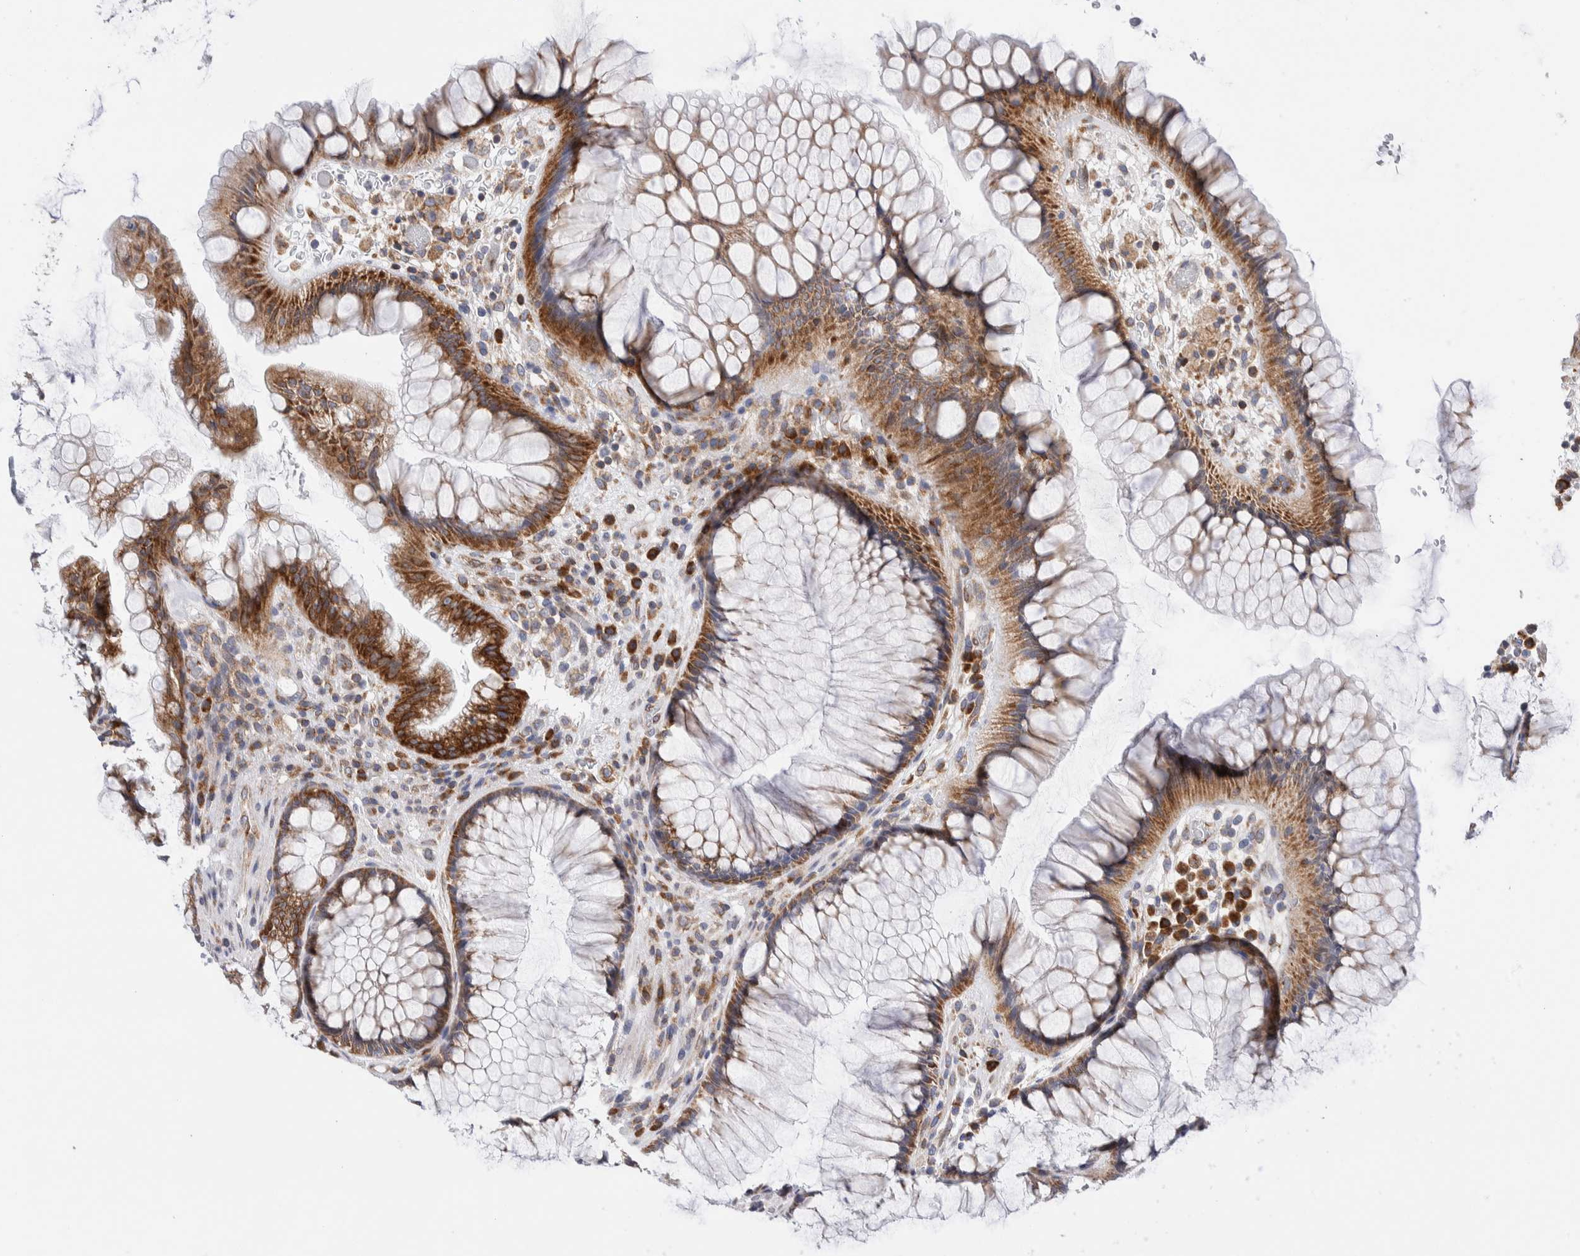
{"staining": {"intensity": "strong", "quantity": ">75%", "location": "cytoplasmic/membranous"}, "tissue": "rectum", "cell_type": "Glandular cells", "image_type": "normal", "snomed": [{"axis": "morphology", "description": "Normal tissue, NOS"}, {"axis": "topography", "description": "Rectum"}], "caption": "Immunohistochemical staining of benign rectum demonstrates high levels of strong cytoplasmic/membranous positivity in about >75% of glandular cells.", "gene": "RACK1", "patient": {"sex": "male", "age": 51}}